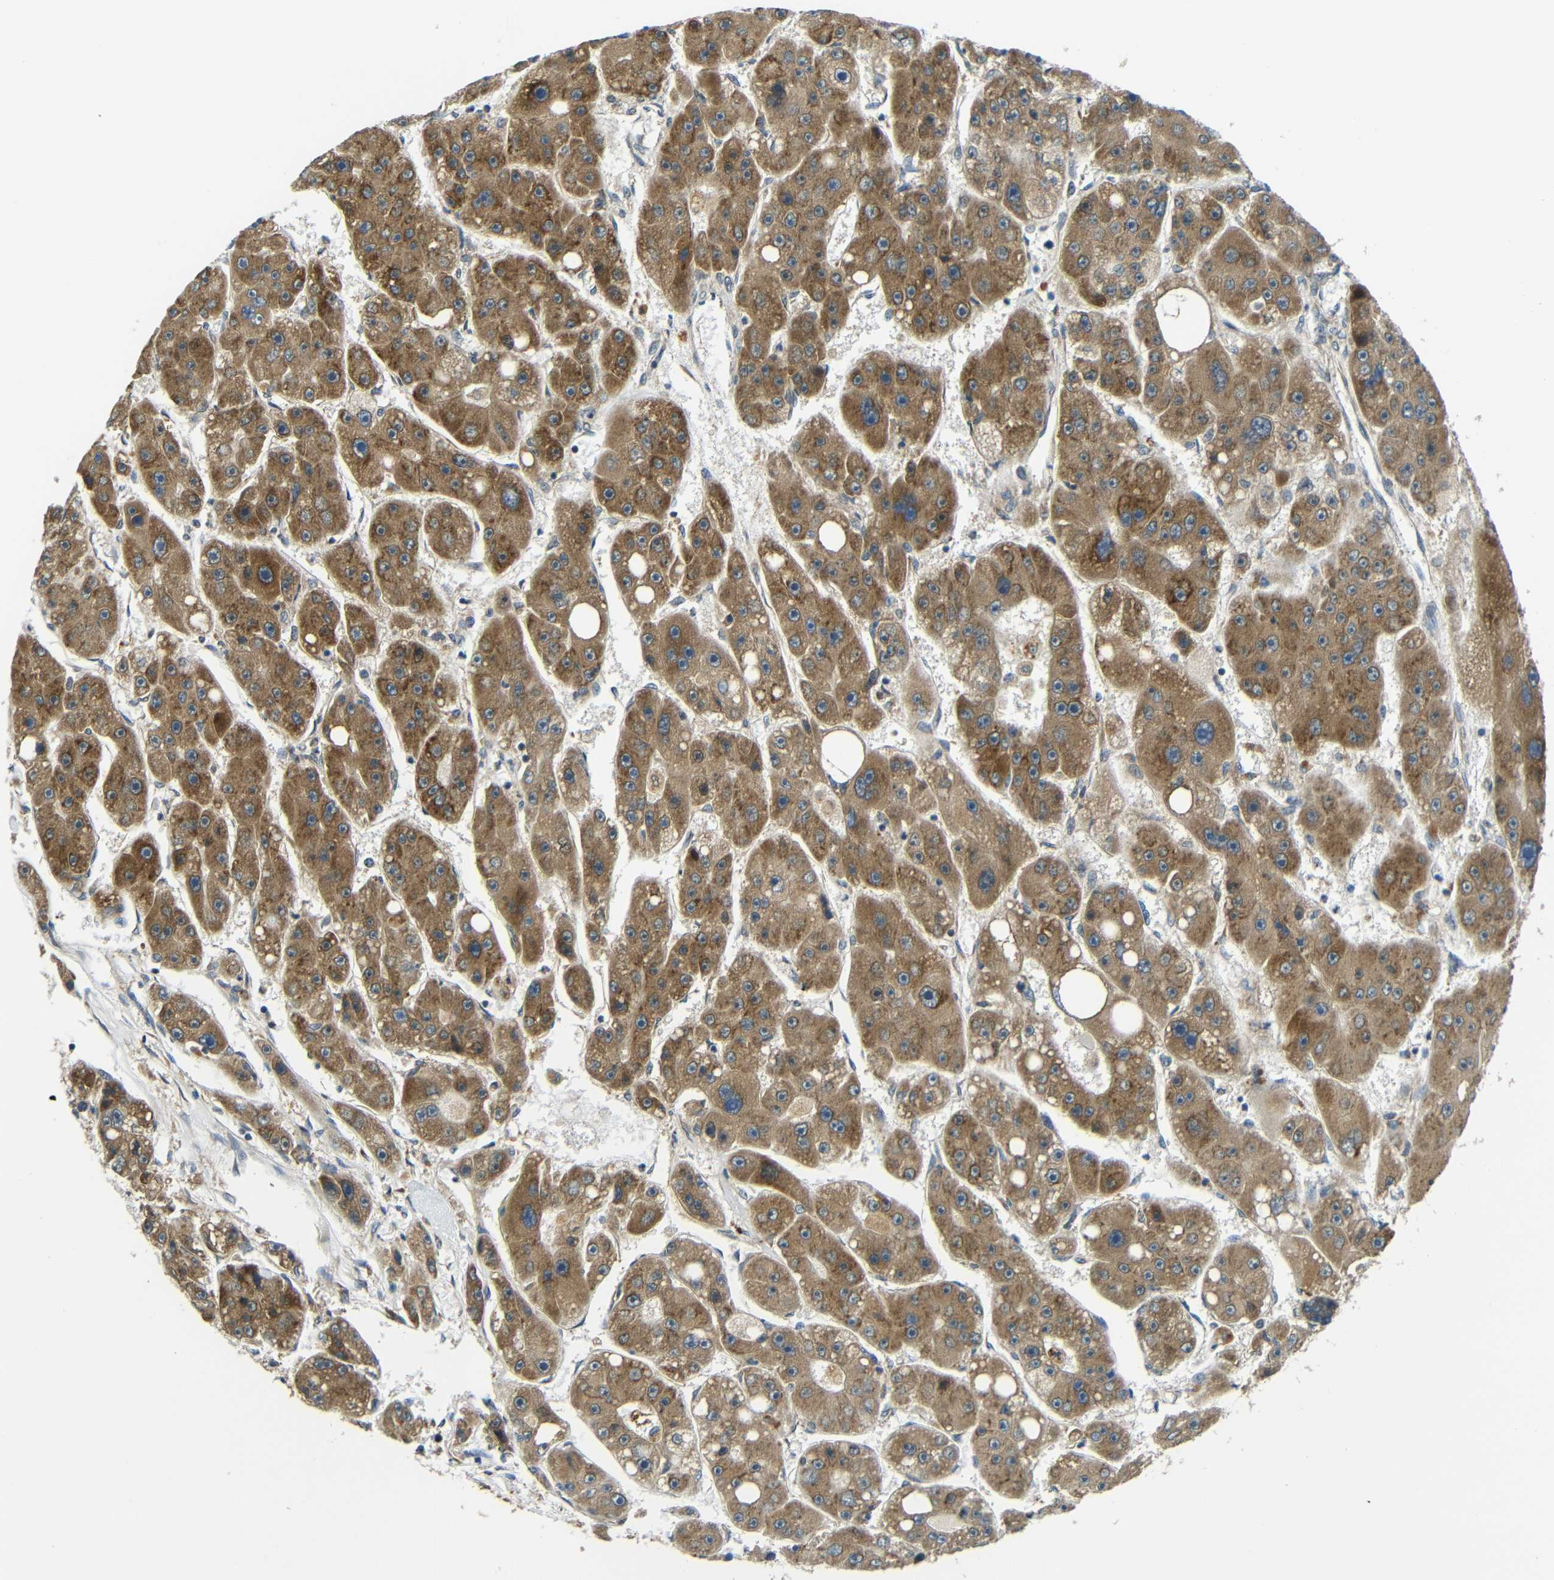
{"staining": {"intensity": "moderate", "quantity": ">75%", "location": "cytoplasmic/membranous"}, "tissue": "liver cancer", "cell_type": "Tumor cells", "image_type": "cancer", "snomed": [{"axis": "morphology", "description": "Carcinoma, Hepatocellular, NOS"}, {"axis": "topography", "description": "Liver"}], "caption": "Human liver hepatocellular carcinoma stained with a brown dye reveals moderate cytoplasmic/membranous positive positivity in approximately >75% of tumor cells.", "gene": "VAPB", "patient": {"sex": "female", "age": 61}}